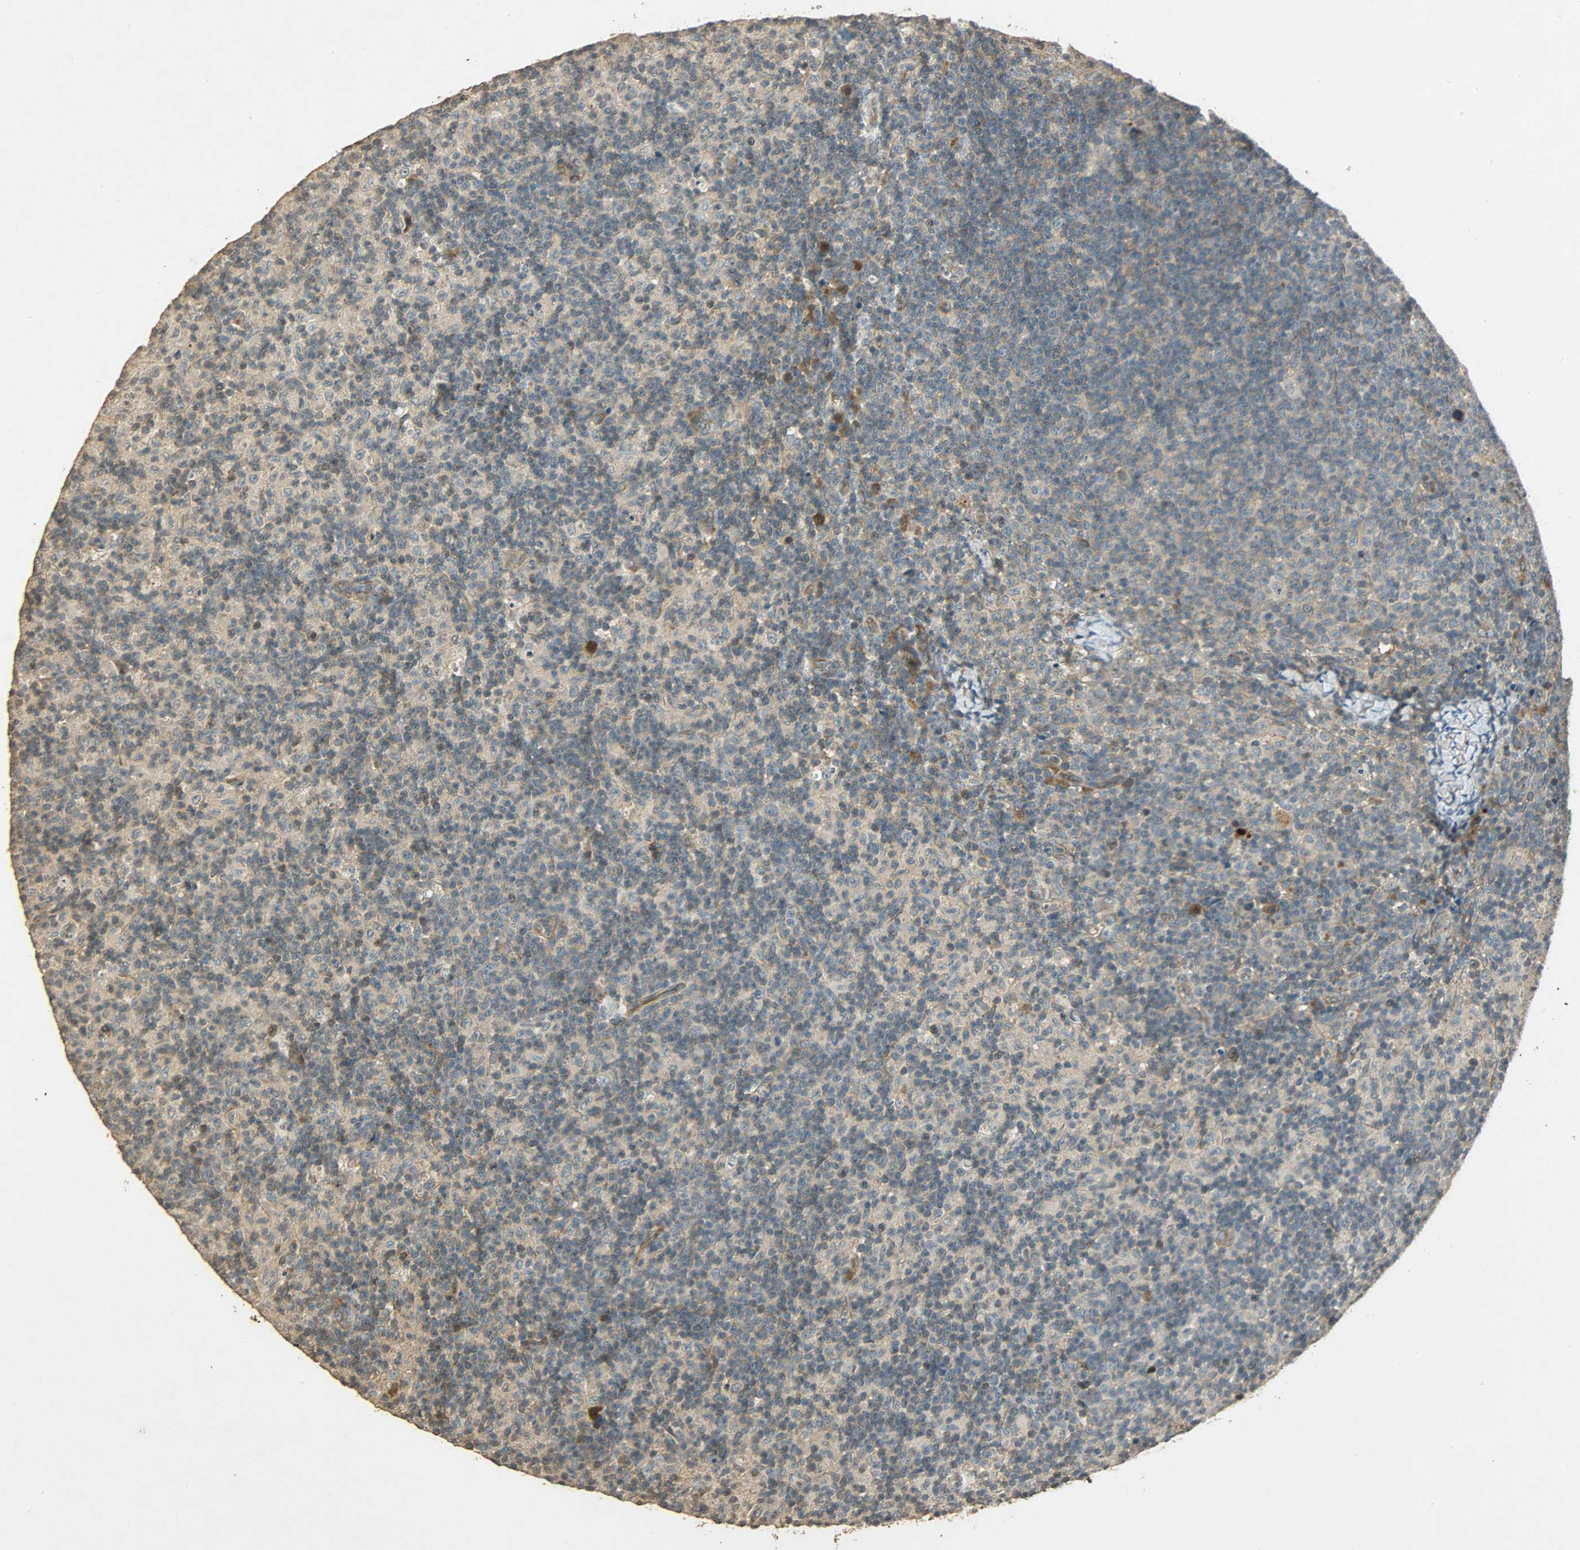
{"staining": {"intensity": "moderate", "quantity": ">75%", "location": "cytoplasmic/membranous"}, "tissue": "lymph node", "cell_type": "Germinal center cells", "image_type": "normal", "snomed": [{"axis": "morphology", "description": "Normal tissue, NOS"}, {"axis": "morphology", "description": "Inflammation, NOS"}, {"axis": "topography", "description": "Lymph node"}], "caption": "Immunohistochemical staining of benign lymph node shows >75% levels of moderate cytoplasmic/membranous protein expression in approximately >75% of germinal center cells. Immunohistochemistry stains the protein of interest in brown and the nuclei are stained blue.", "gene": "ATP2B1", "patient": {"sex": "male", "age": 55}}